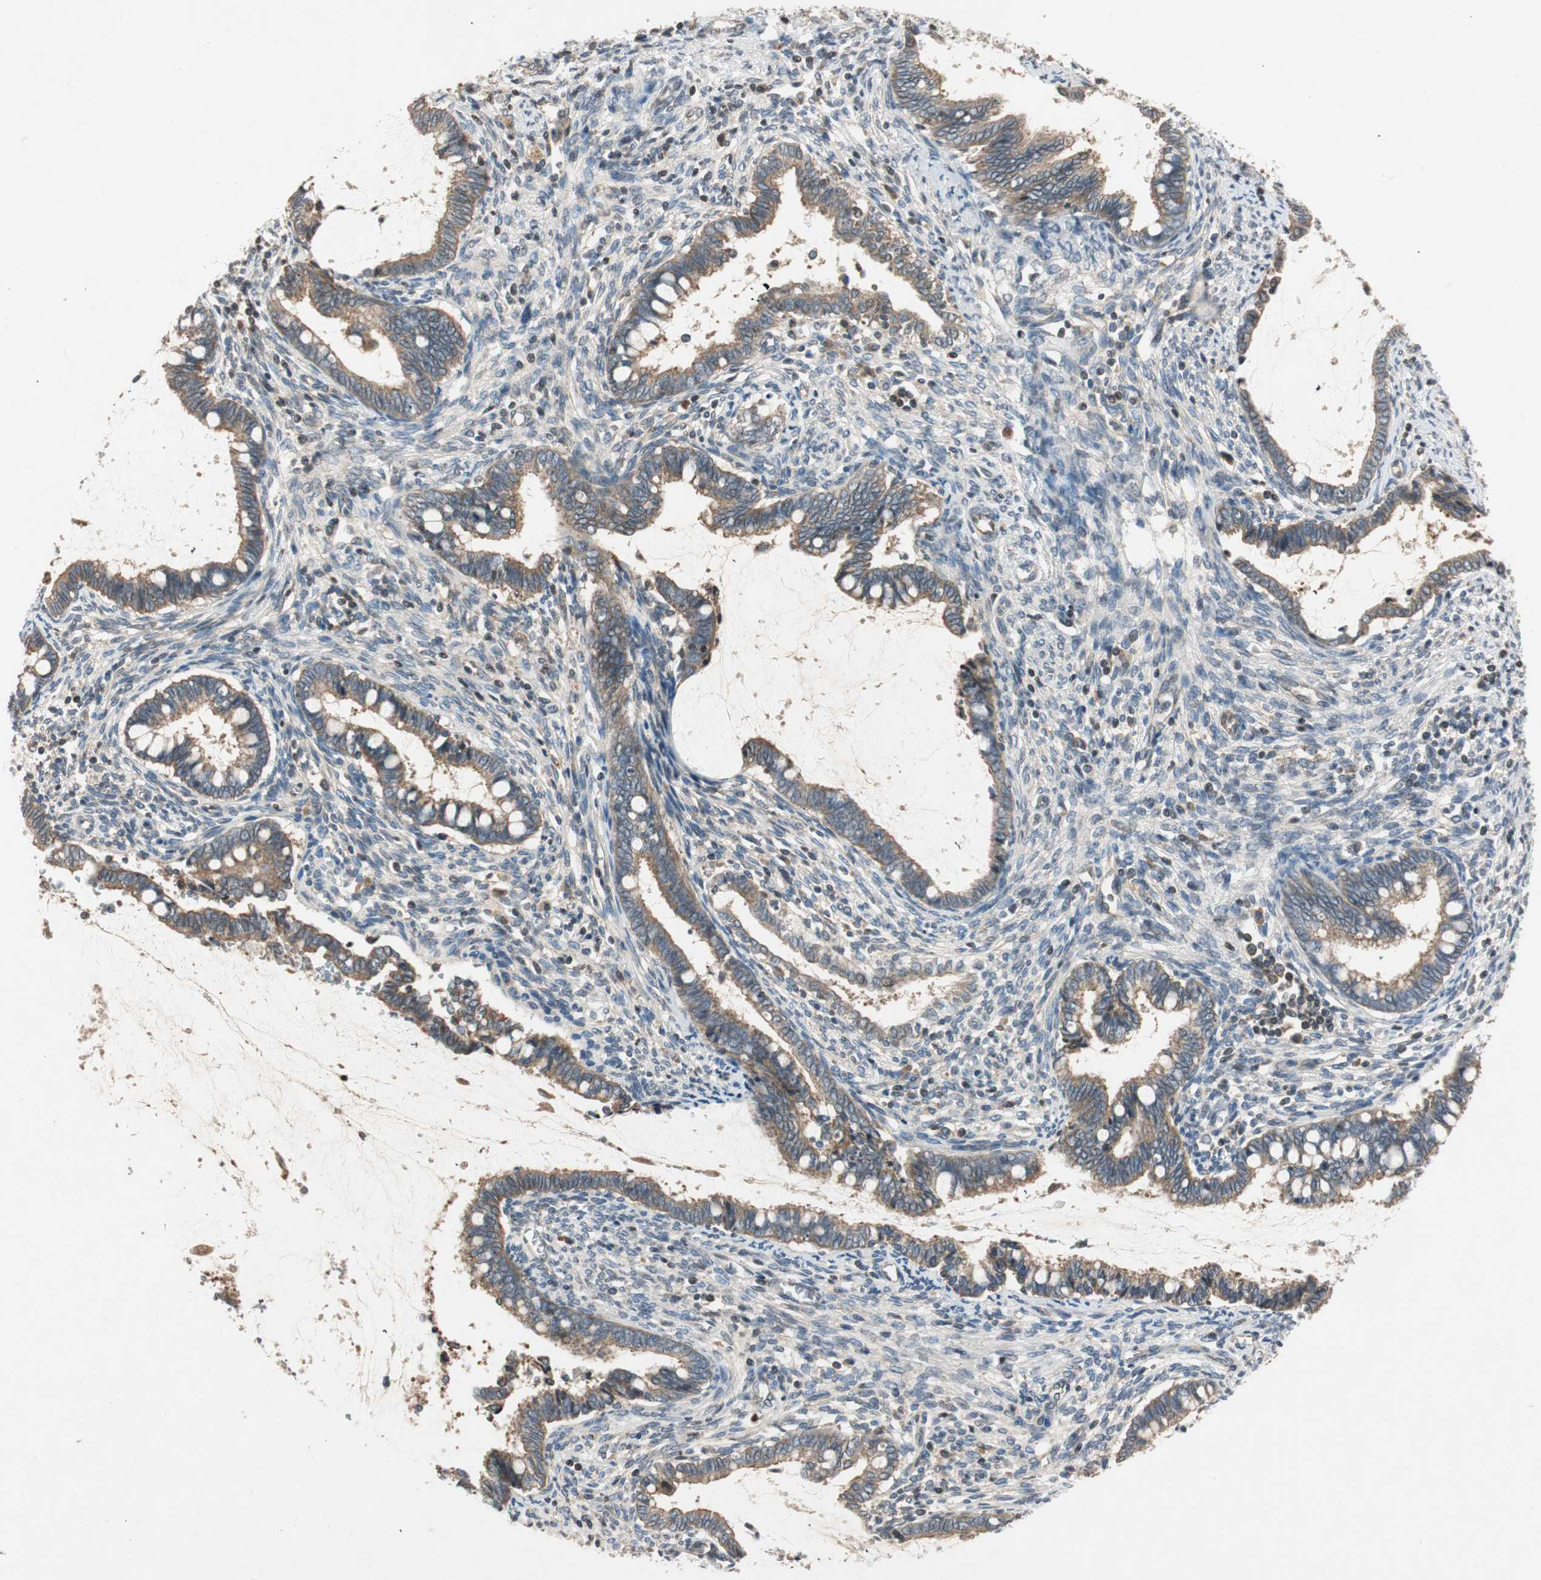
{"staining": {"intensity": "moderate", "quantity": ">75%", "location": "cytoplasmic/membranous"}, "tissue": "cervical cancer", "cell_type": "Tumor cells", "image_type": "cancer", "snomed": [{"axis": "morphology", "description": "Adenocarcinoma, NOS"}, {"axis": "topography", "description": "Cervix"}], "caption": "Adenocarcinoma (cervical) stained for a protein demonstrates moderate cytoplasmic/membranous positivity in tumor cells.", "gene": "GCLM", "patient": {"sex": "female", "age": 44}}